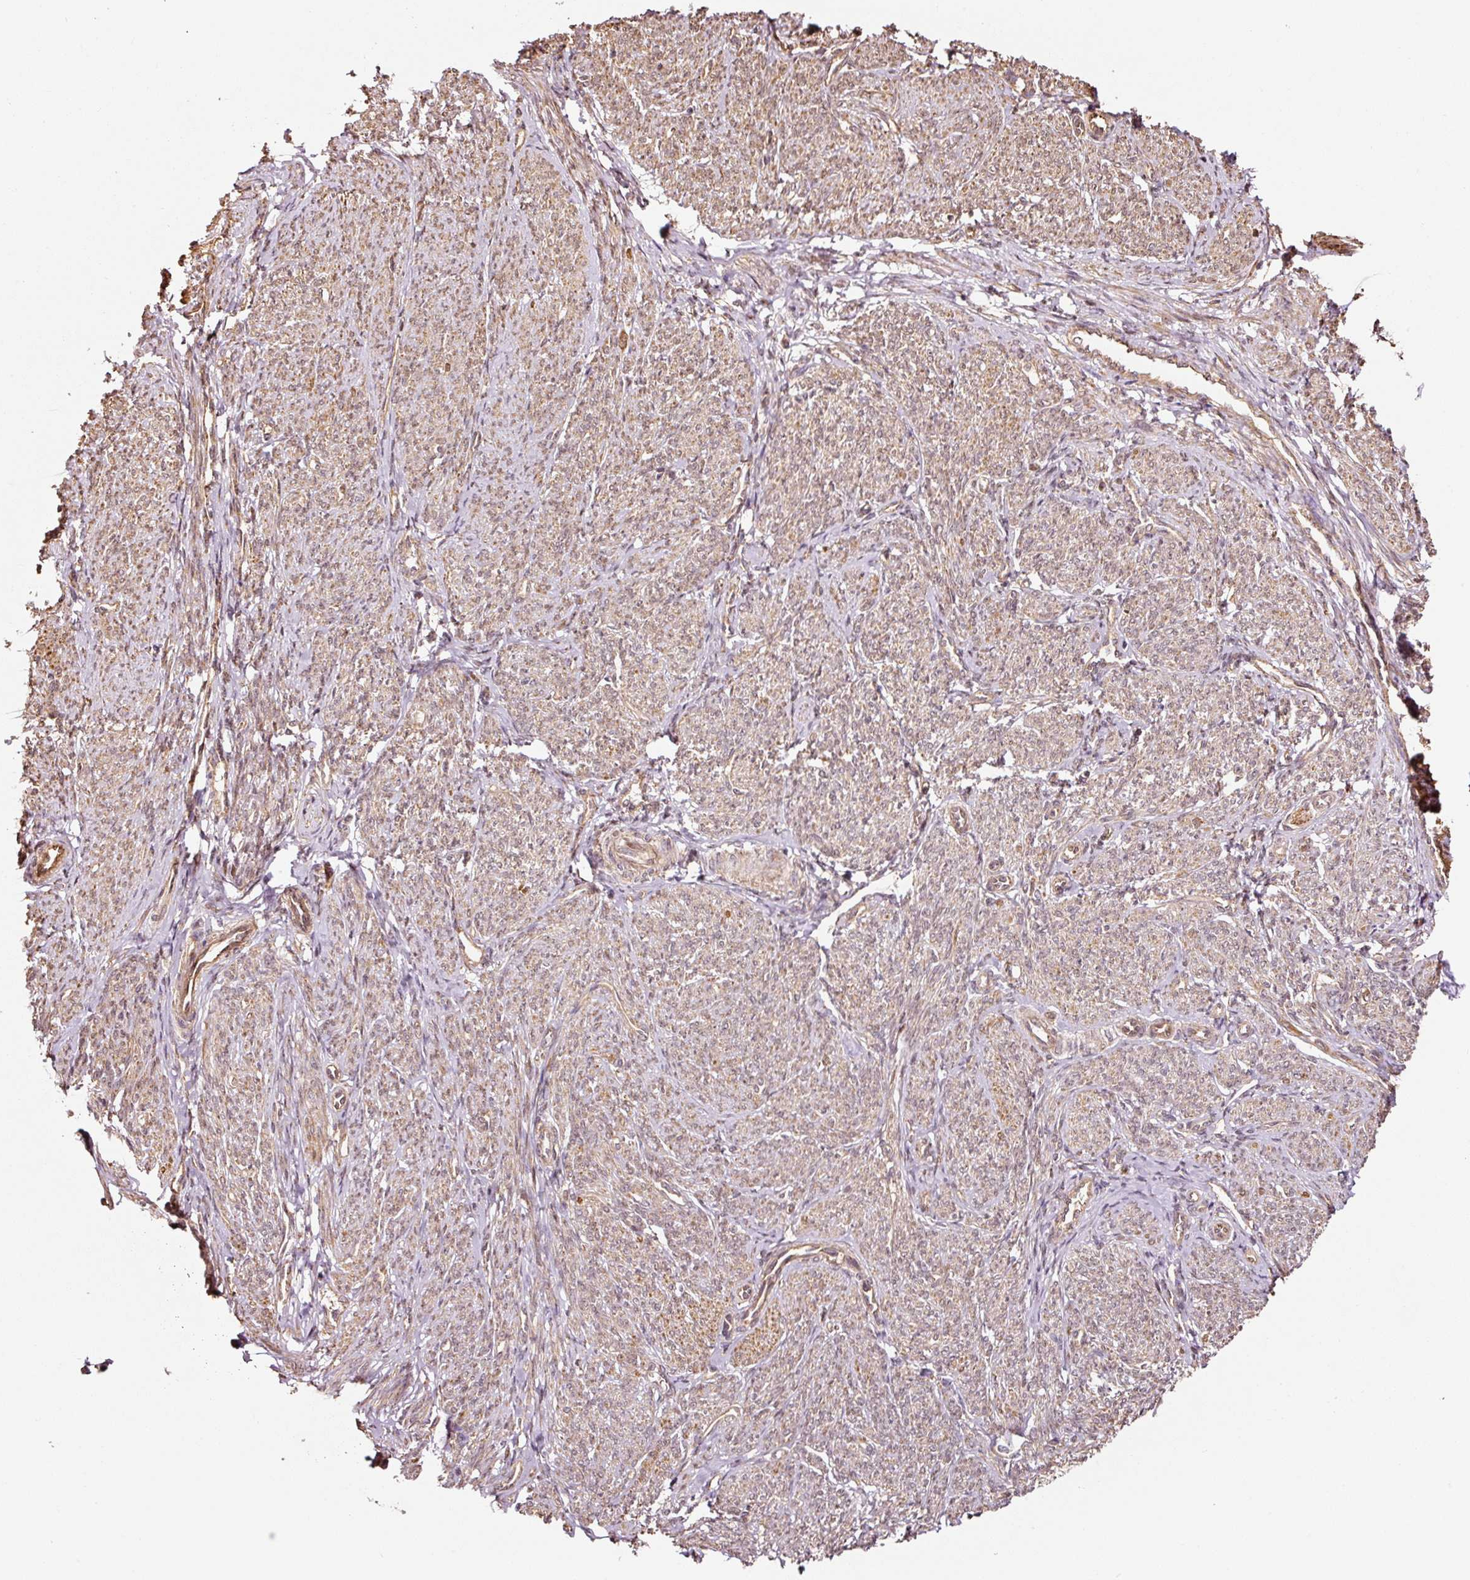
{"staining": {"intensity": "moderate", "quantity": ">75%", "location": "cytoplasmic/membranous"}, "tissue": "smooth muscle", "cell_type": "Smooth muscle cells", "image_type": "normal", "snomed": [{"axis": "morphology", "description": "Normal tissue, NOS"}, {"axis": "topography", "description": "Smooth muscle"}], "caption": "Moderate cytoplasmic/membranous staining is identified in about >75% of smooth muscle cells in normal smooth muscle.", "gene": "ETF1", "patient": {"sex": "female", "age": 65}}